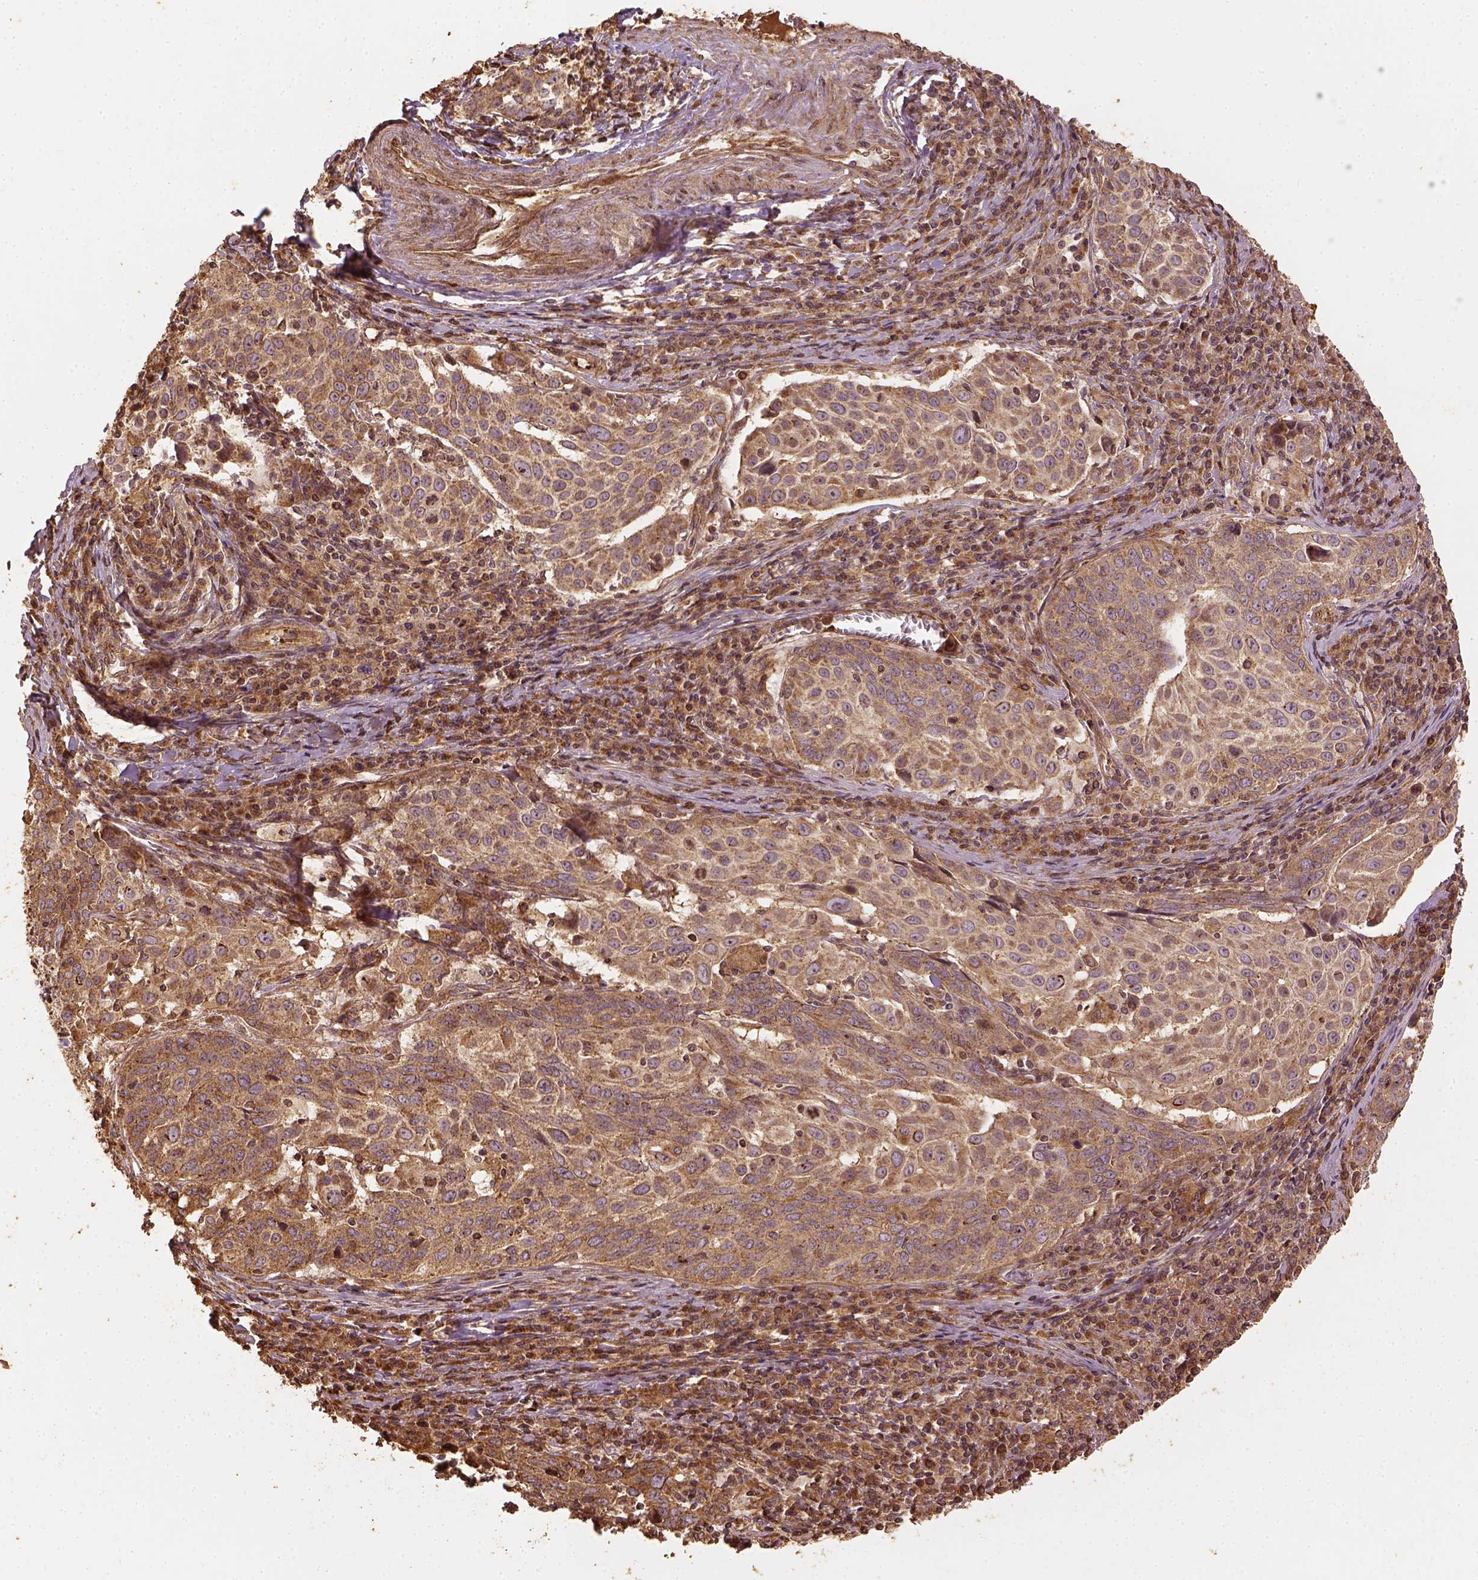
{"staining": {"intensity": "moderate", "quantity": ">75%", "location": "cytoplasmic/membranous"}, "tissue": "lung cancer", "cell_type": "Tumor cells", "image_type": "cancer", "snomed": [{"axis": "morphology", "description": "Squamous cell carcinoma, NOS"}, {"axis": "topography", "description": "Lung"}], "caption": "A photomicrograph of human lung cancer (squamous cell carcinoma) stained for a protein displays moderate cytoplasmic/membranous brown staining in tumor cells.", "gene": "VEGFA", "patient": {"sex": "male", "age": 57}}